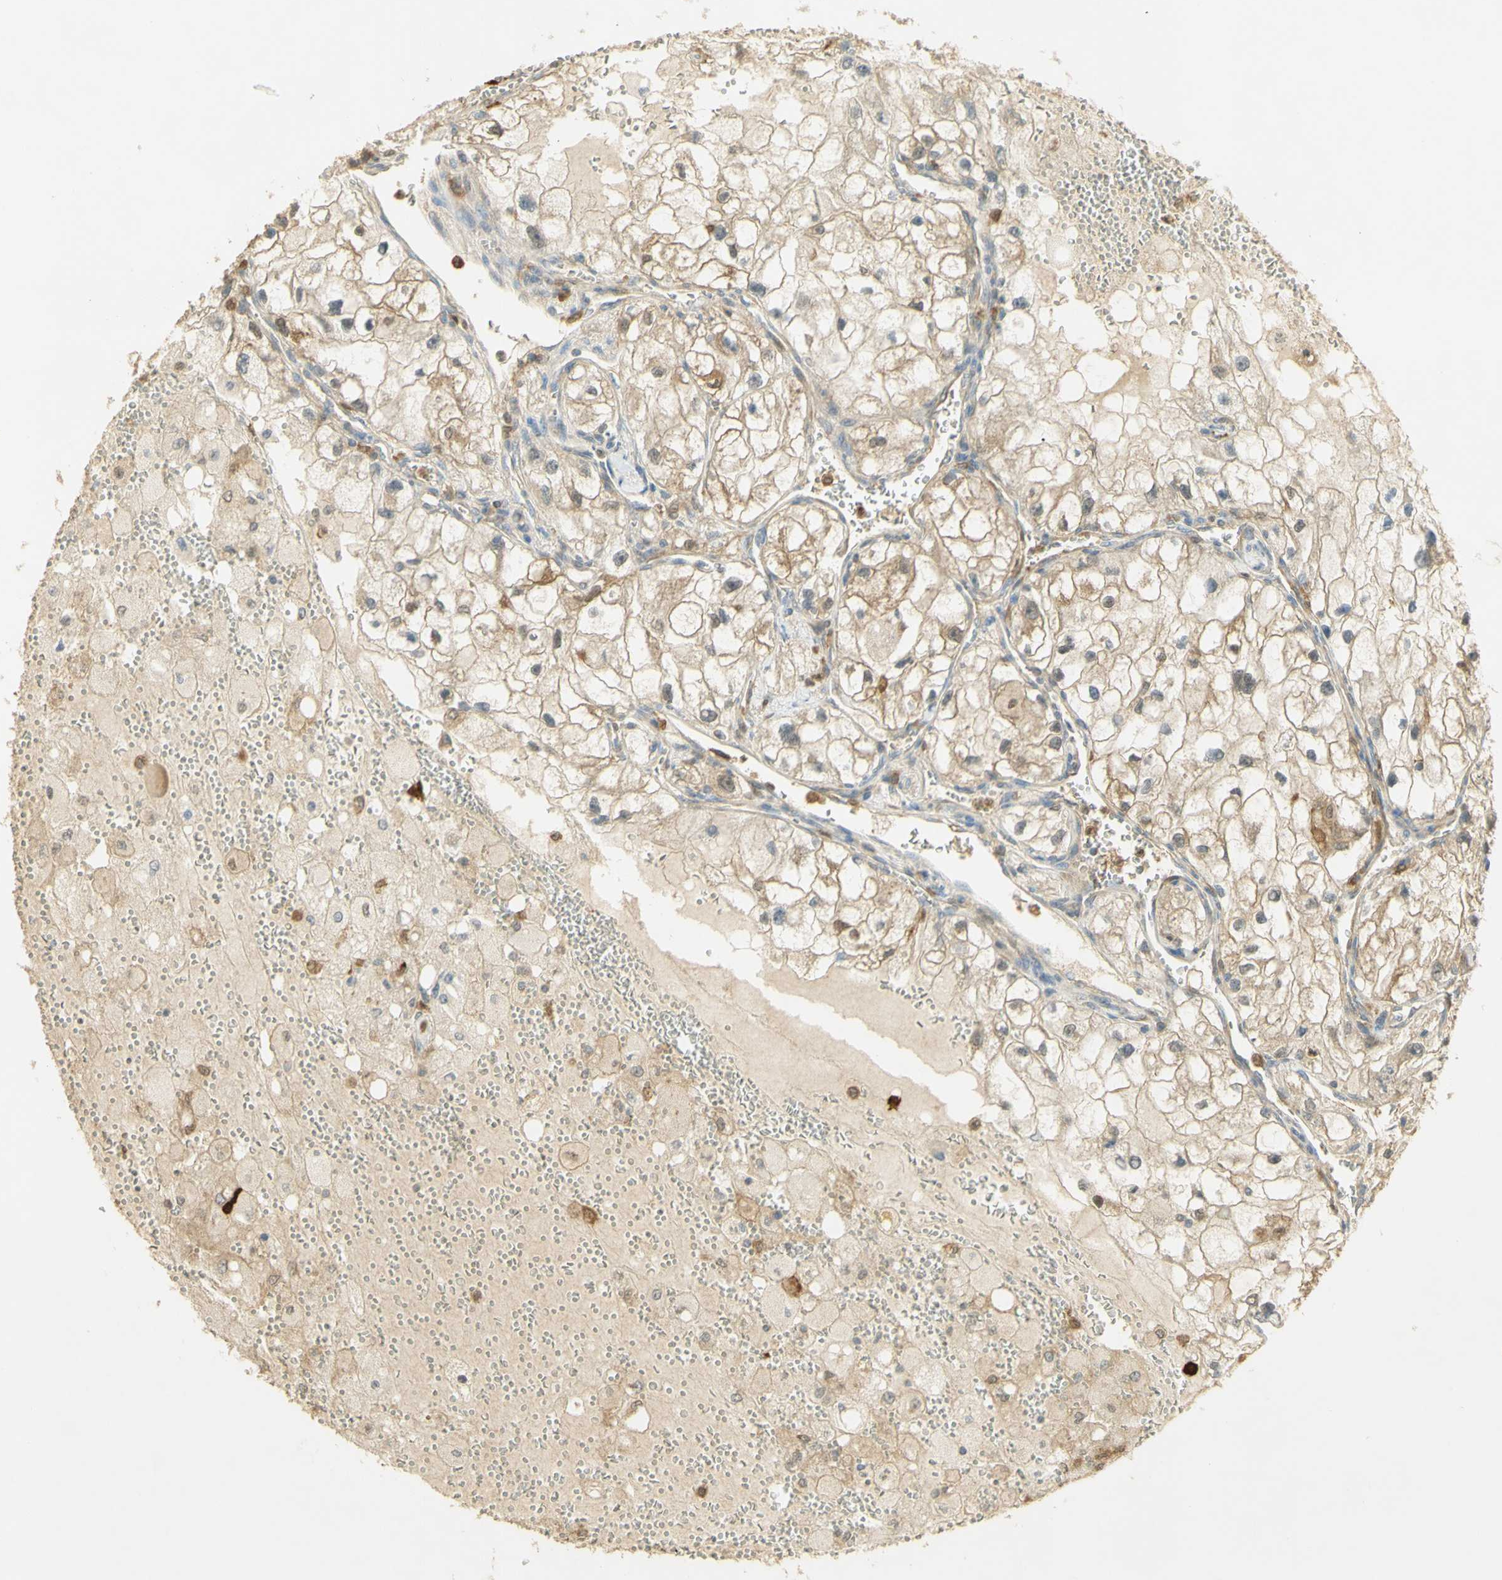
{"staining": {"intensity": "moderate", "quantity": ">75%", "location": "cytoplasmic/membranous"}, "tissue": "renal cancer", "cell_type": "Tumor cells", "image_type": "cancer", "snomed": [{"axis": "morphology", "description": "Adenocarcinoma, NOS"}, {"axis": "topography", "description": "Kidney"}], "caption": "Adenocarcinoma (renal) tissue exhibits moderate cytoplasmic/membranous positivity in about >75% of tumor cells", "gene": "PAK1", "patient": {"sex": "female", "age": 70}}